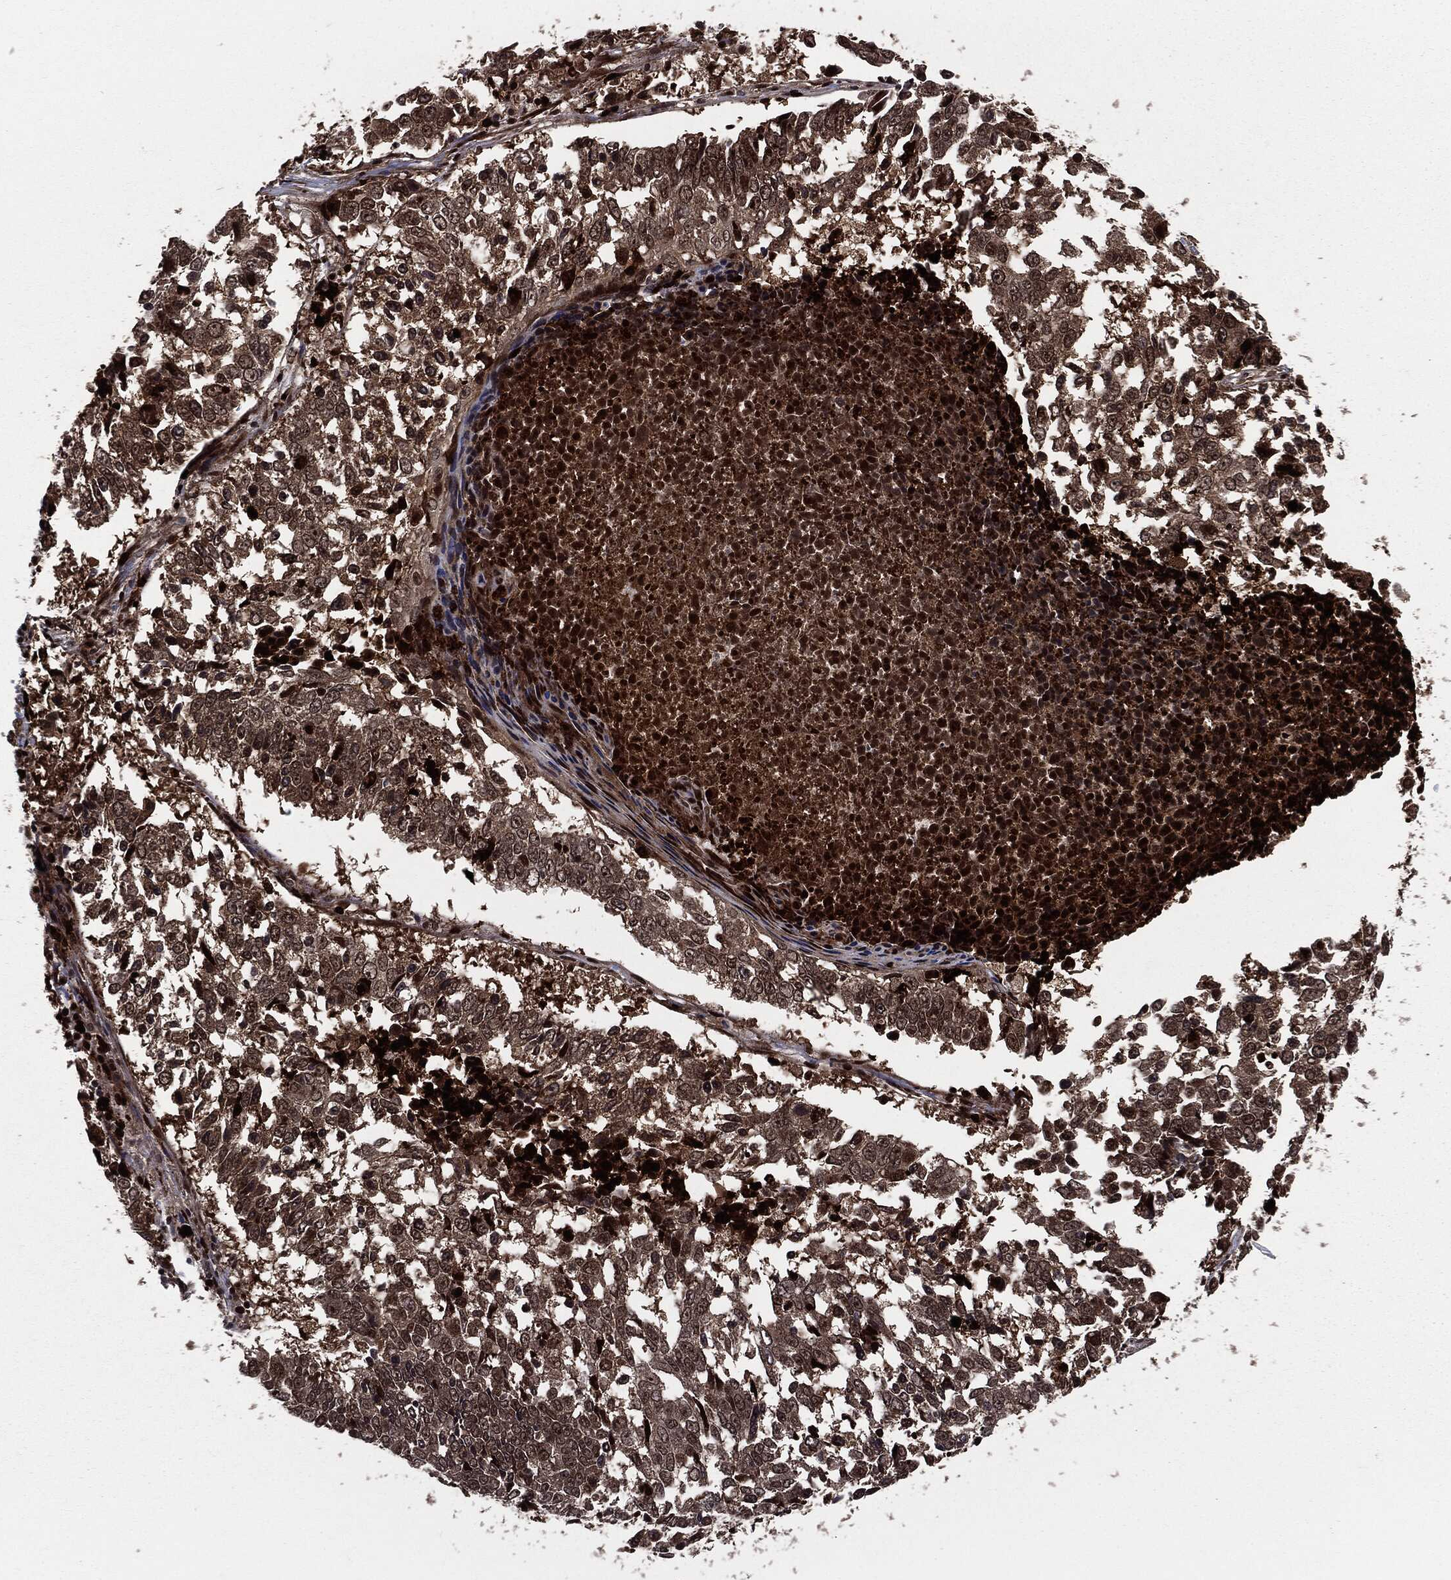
{"staining": {"intensity": "moderate", "quantity": "25%-75%", "location": "cytoplasmic/membranous,nuclear"}, "tissue": "lung cancer", "cell_type": "Tumor cells", "image_type": "cancer", "snomed": [{"axis": "morphology", "description": "Squamous cell carcinoma, NOS"}, {"axis": "topography", "description": "Lung"}], "caption": "An immunohistochemistry (IHC) micrograph of neoplastic tissue is shown. Protein staining in brown shows moderate cytoplasmic/membranous and nuclear positivity in lung squamous cell carcinoma within tumor cells.", "gene": "SMAD4", "patient": {"sex": "male", "age": 82}}